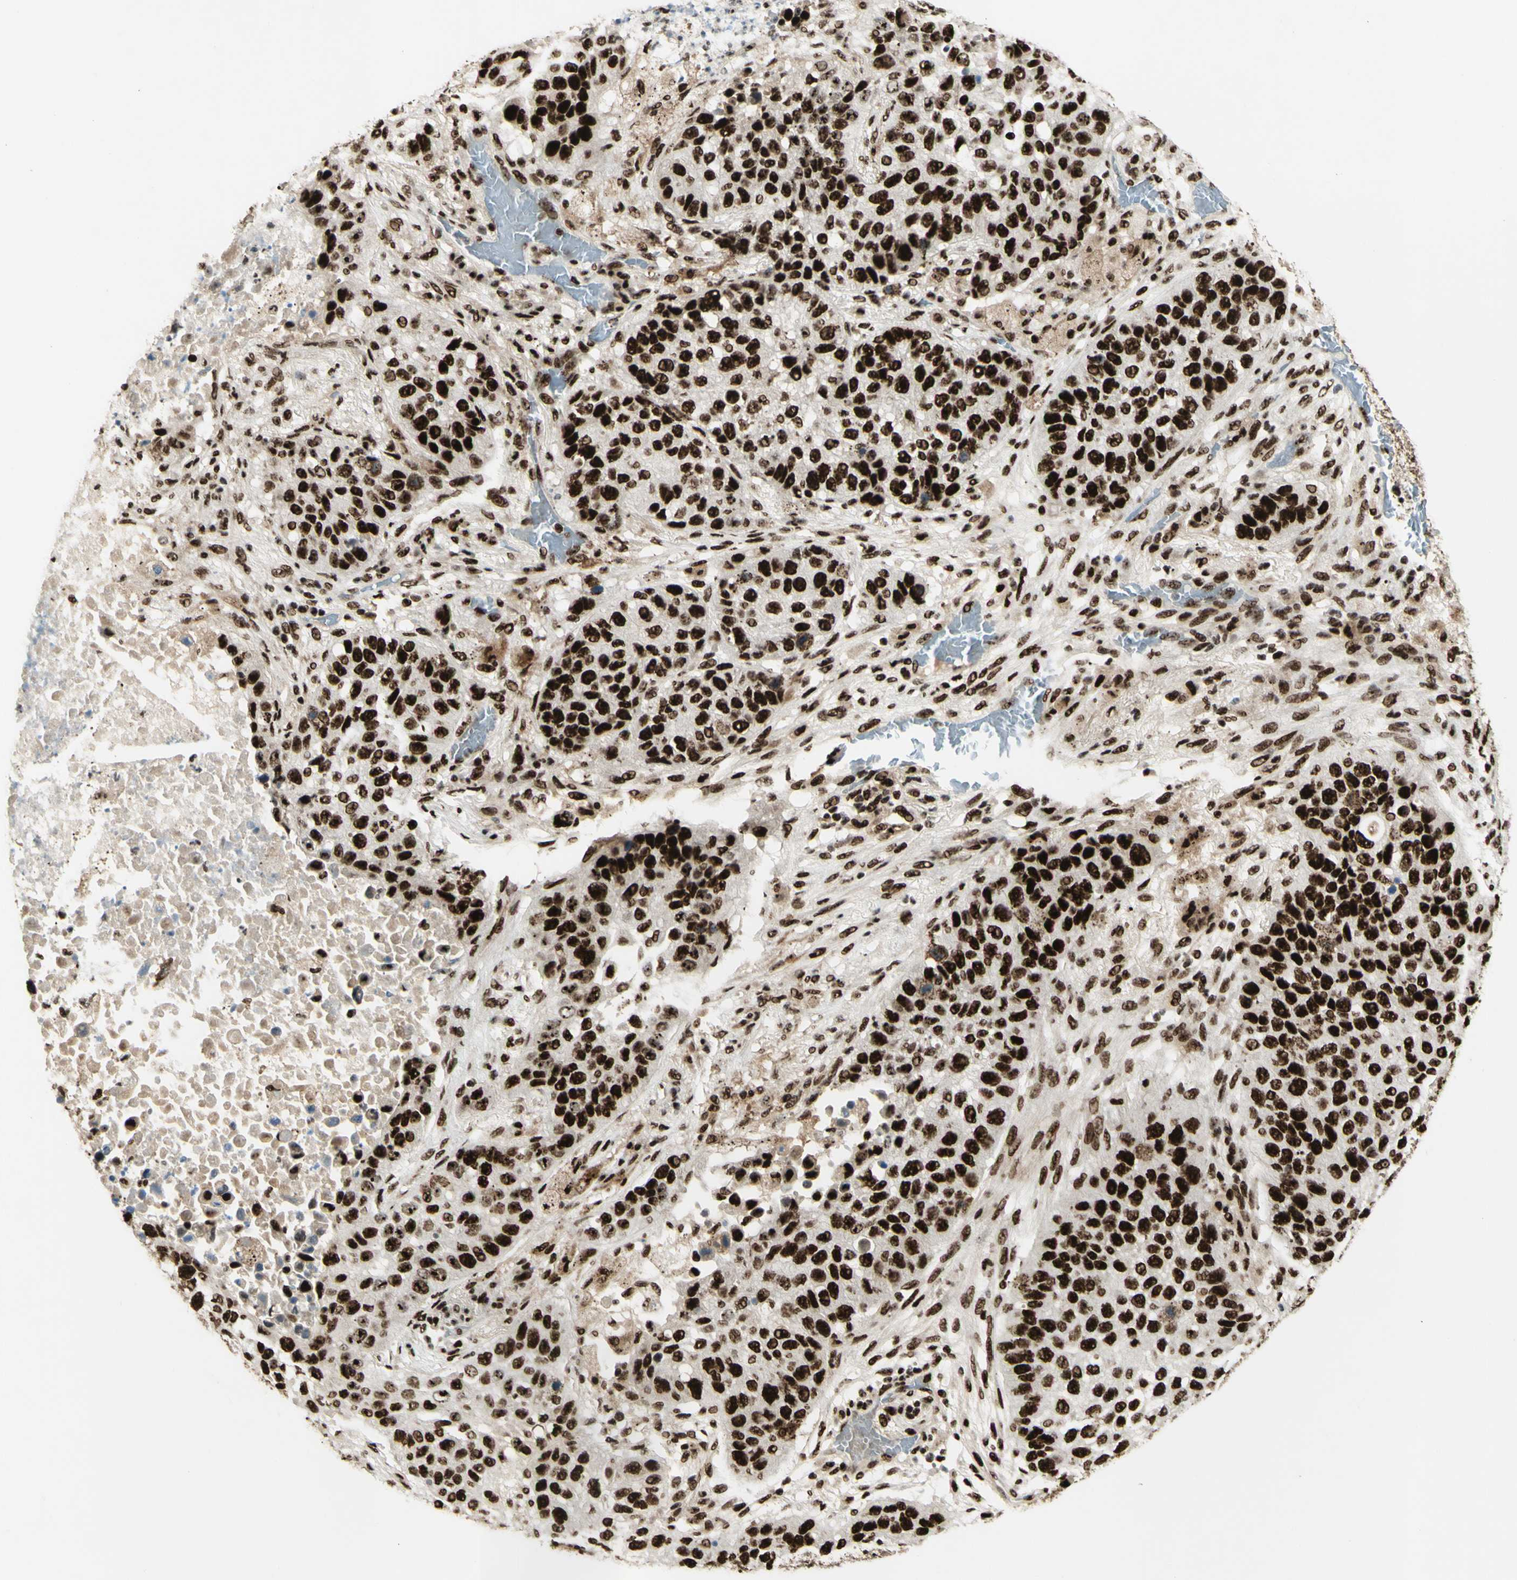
{"staining": {"intensity": "strong", "quantity": ">75%", "location": "nuclear"}, "tissue": "lung cancer", "cell_type": "Tumor cells", "image_type": "cancer", "snomed": [{"axis": "morphology", "description": "Squamous cell carcinoma, NOS"}, {"axis": "topography", "description": "Lung"}], "caption": "Squamous cell carcinoma (lung) stained for a protein exhibits strong nuclear positivity in tumor cells.", "gene": "DHX9", "patient": {"sex": "male", "age": 57}}